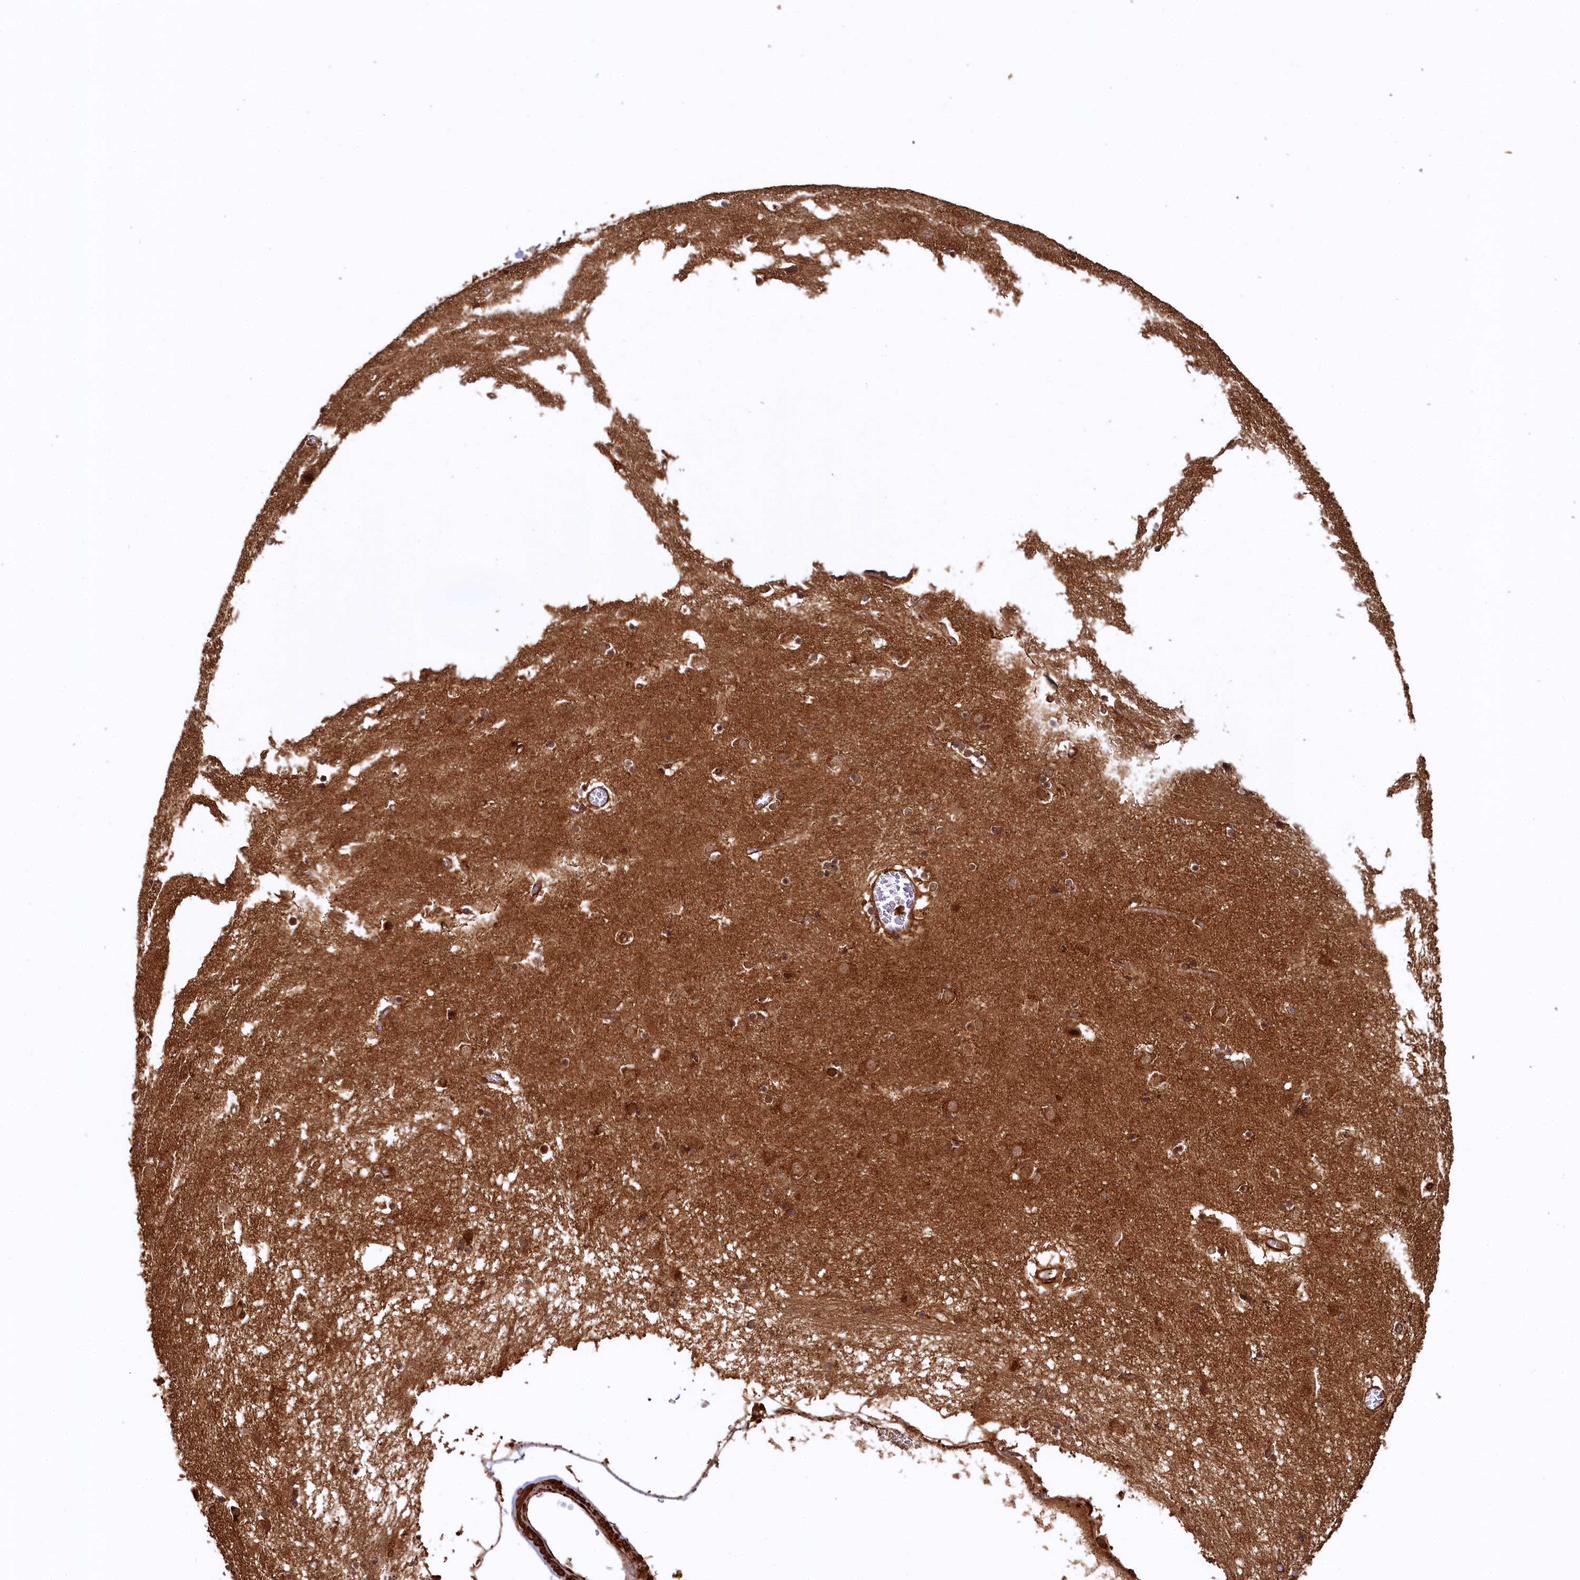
{"staining": {"intensity": "moderate", "quantity": ">75%", "location": "cytoplasmic/membranous"}, "tissue": "caudate", "cell_type": "Glial cells", "image_type": "normal", "snomed": [{"axis": "morphology", "description": "Normal tissue, NOS"}, {"axis": "topography", "description": "Lateral ventricle wall"}], "caption": "DAB immunohistochemical staining of benign human caudate shows moderate cytoplasmic/membranous protein staining in approximately >75% of glial cells.", "gene": "STUB1", "patient": {"sex": "male", "age": 70}}